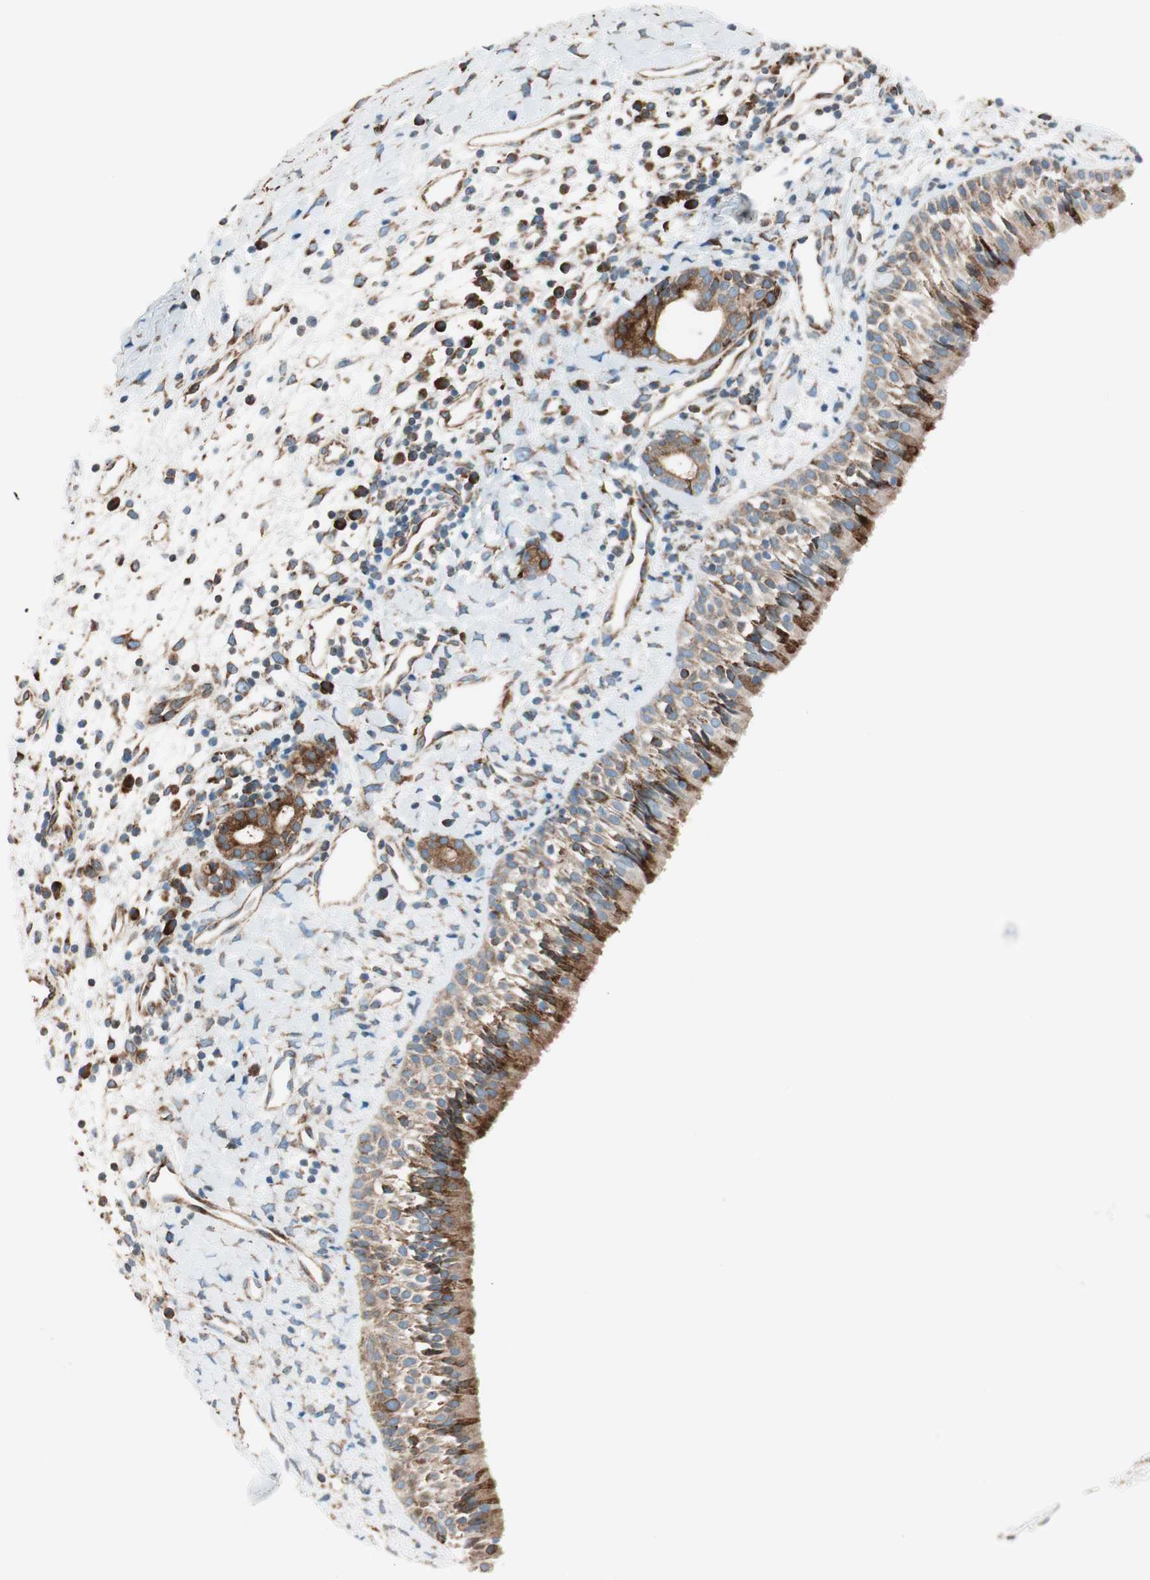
{"staining": {"intensity": "moderate", "quantity": ">75%", "location": "cytoplasmic/membranous"}, "tissue": "nasopharynx", "cell_type": "Respiratory epithelial cells", "image_type": "normal", "snomed": [{"axis": "morphology", "description": "Normal tissue, NOS"}, {"axis": "topography", "description": "Nasopharynx"}], "caption": "A micrograph of human nasopharynx stained for a protein demonstrates moderate cytoplasmic/membranous brown staining in respiratory epithelial cells.", "gene": "PRKCSH", "patient": {"sex": "male", "age": 22}}